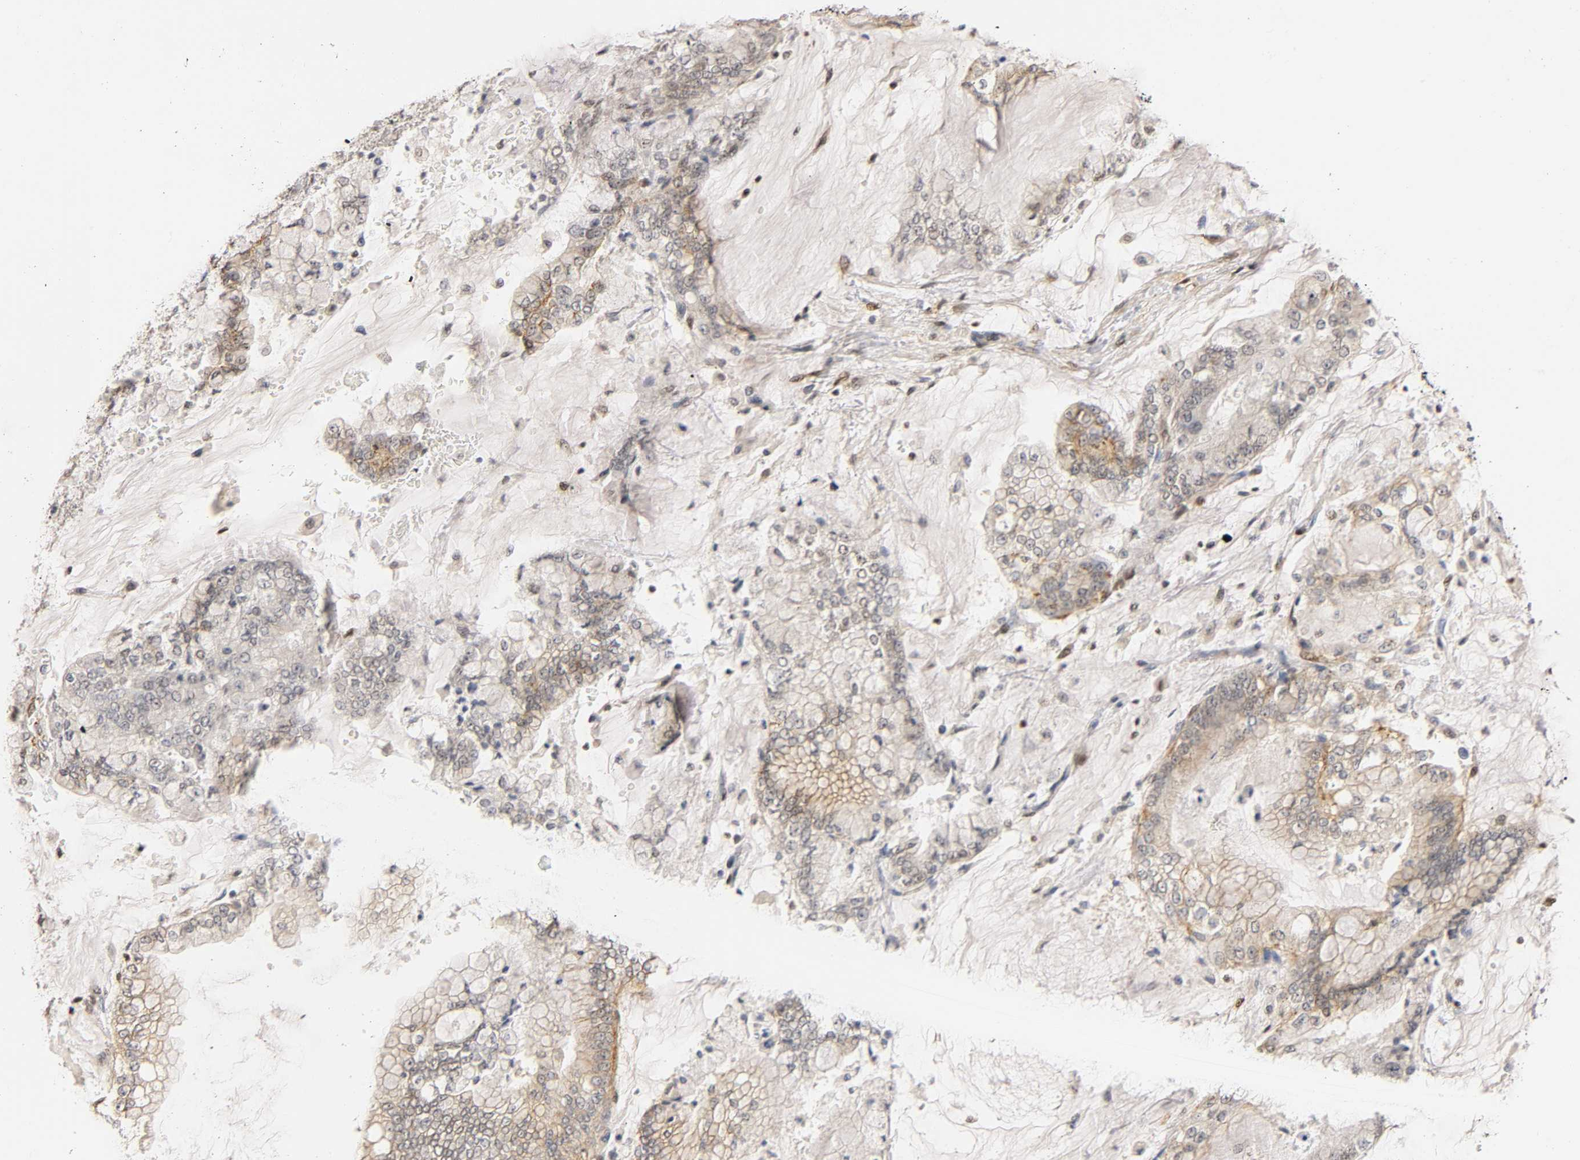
{"staining": {"intensity": "weak", "quantity": "25%-75%", "location": "cytoplasmic/membranous"}, "tissue": "stomach cancer", "cell_type": "Tumor cells", "image_type": "cancer", "snomed": [{"axis": "morphology", "description": "Normal tissue, NOS"}, {"axis": "morphology", "description": "Adenocarcinoma, NOS"}, {"axis": "topography", "description": "Stomach, upper"}, {"axis": "topography", "description": "Stomach"}], "caption": "Adenocarcinoma (stomach) tissue demonstrates weak cytoplasmic/membranous positivity in about 25%-75% of tumor cells", "gene": "RUNX1", "patient": {"sex": "male", "age": 76}}